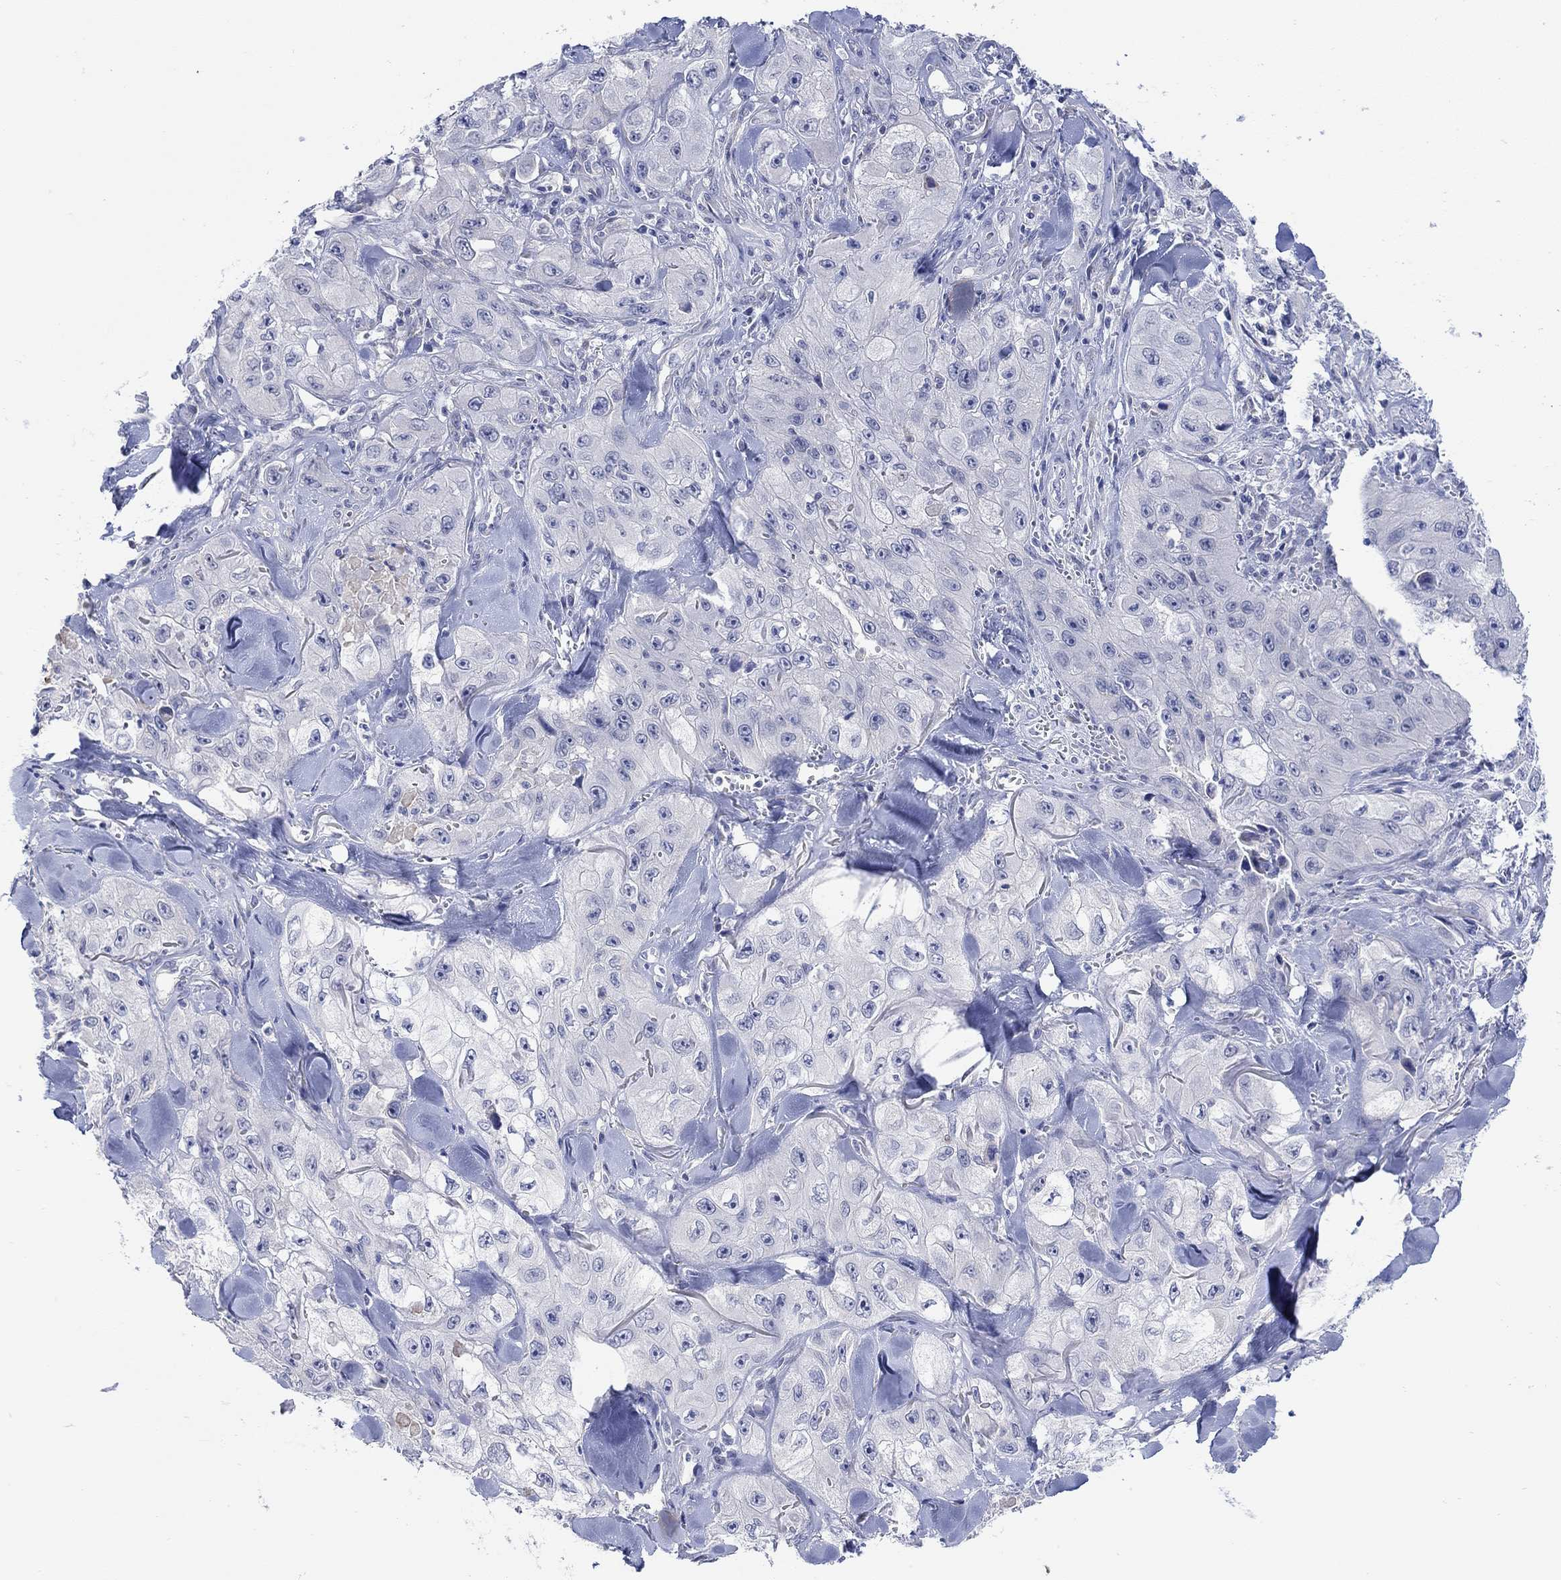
{"staining": {"intensity": "negative", "quantity": "none", "location": "none"}, "tissue": "skin cancer", "cell_type": "Tumor cells", "image_type": "cancer", "snomed": [{"axis": "morphology", "description": "Squamous cell carcinoma, NOS"}, {"axis": "topography", "description": "Skin"}, {"axis": "topography", "description": "Subcutis"}], "caption": "This photomicrograph is of skin cancer (squamous cell carcinoma) stained with IHC to label a protein in brown with the nuclei are counter-stained blue. There is no expression in tumor cells.", "gene": "KRT222", "patient": {"sex": "male", "age": 73}}